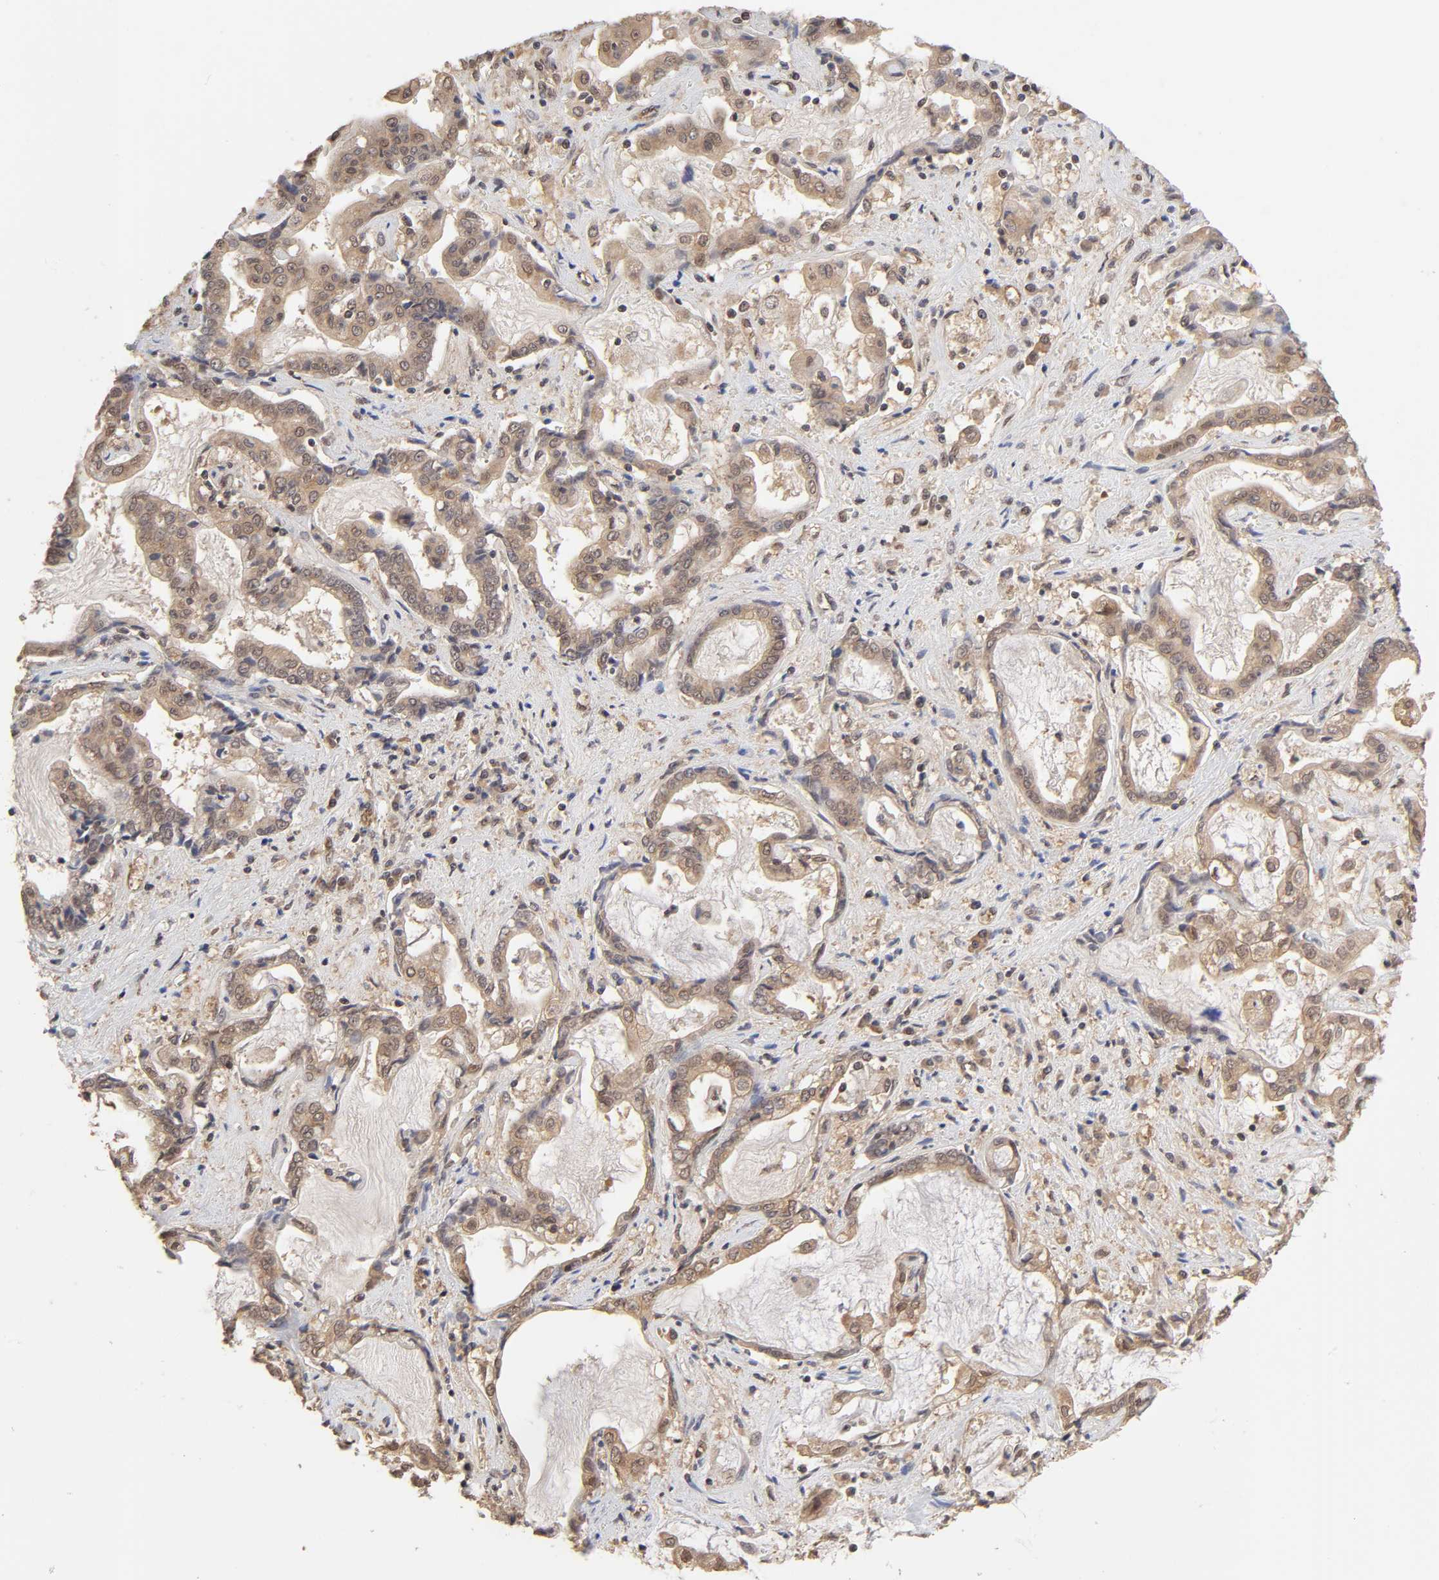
{"staining": {"intensity": "weak", "quantity": ">75%", "location": "cytoplasmic/membranous"}, "tissue": "liver cancer", "cell_type": "Tumor cells", "image_type": "cancer", "snomed": [{"axis": "morphology", "description": "Cholangiocarcinoma"}, {"axis": "topography", "description": "Liver"}], "caption": "A low amount of weak cytoplasmic/membranous positivity is seen in approximately >75% of tumor cells in cholangiocarcinoma (liver) tissue.", "gene": "MAPK1", "patient": {"sex": "male", "age": 57}}